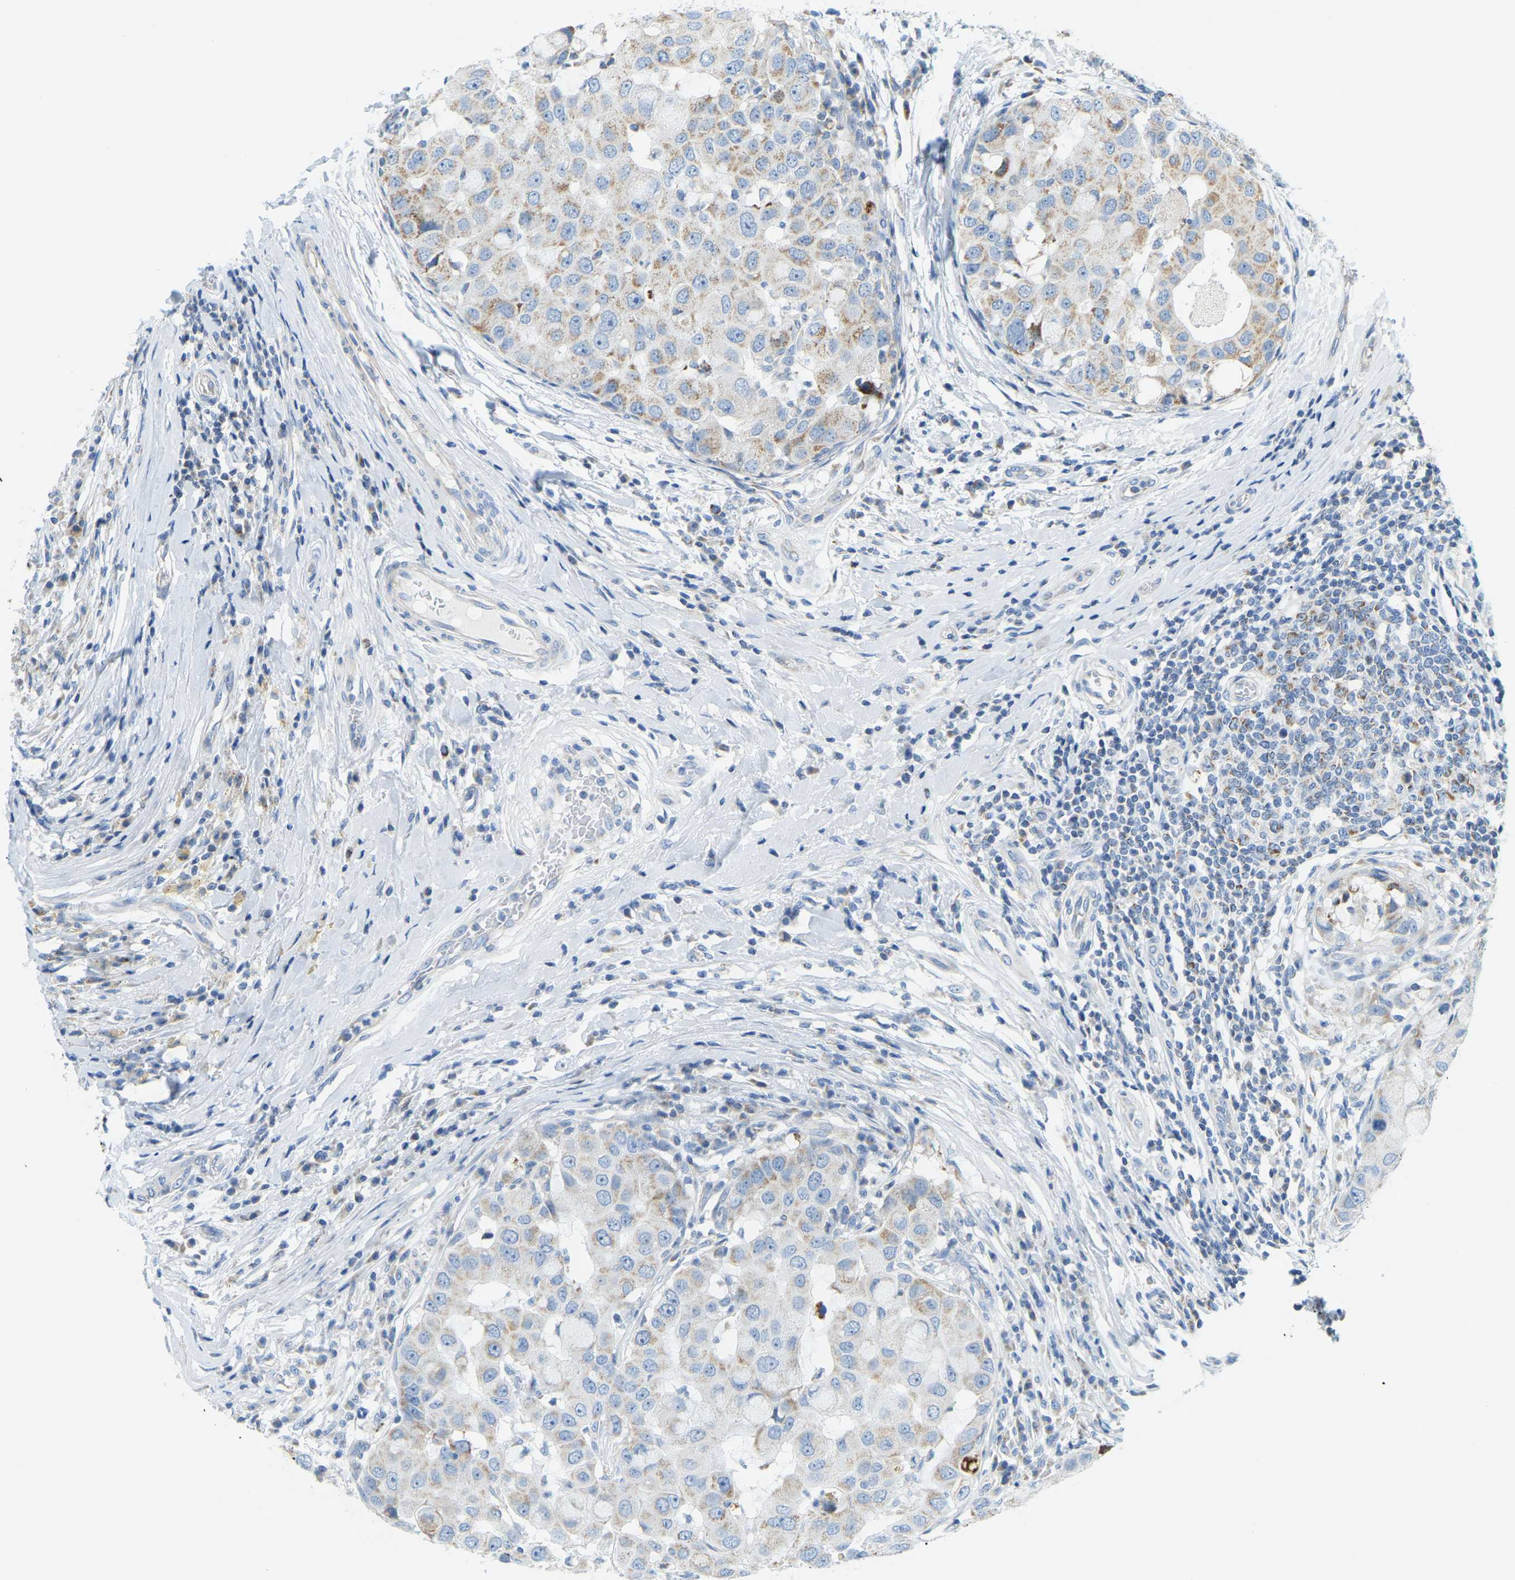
{"staining": {"intensity": "moderate", "quantity": "<25%", "location": "cytoplasmic/membranous"}, "tissue": "breast cancer", "cell_type": "Tumor cells", "image_type": "cancer", "snomed": [{"axis": "morphology", "description": "Duct carcinoma"}, {"axis": "topography", "description": "Breast"}], "caption": "Human infiltrating ductal carcinoma (breast) stained for a protein (brown) demonstrates moderate cytoplasmic/membranous positive staining in about <25% of tumor cells.", "gene": "GDA", "patient": {"sex": "female", "age": 27}}